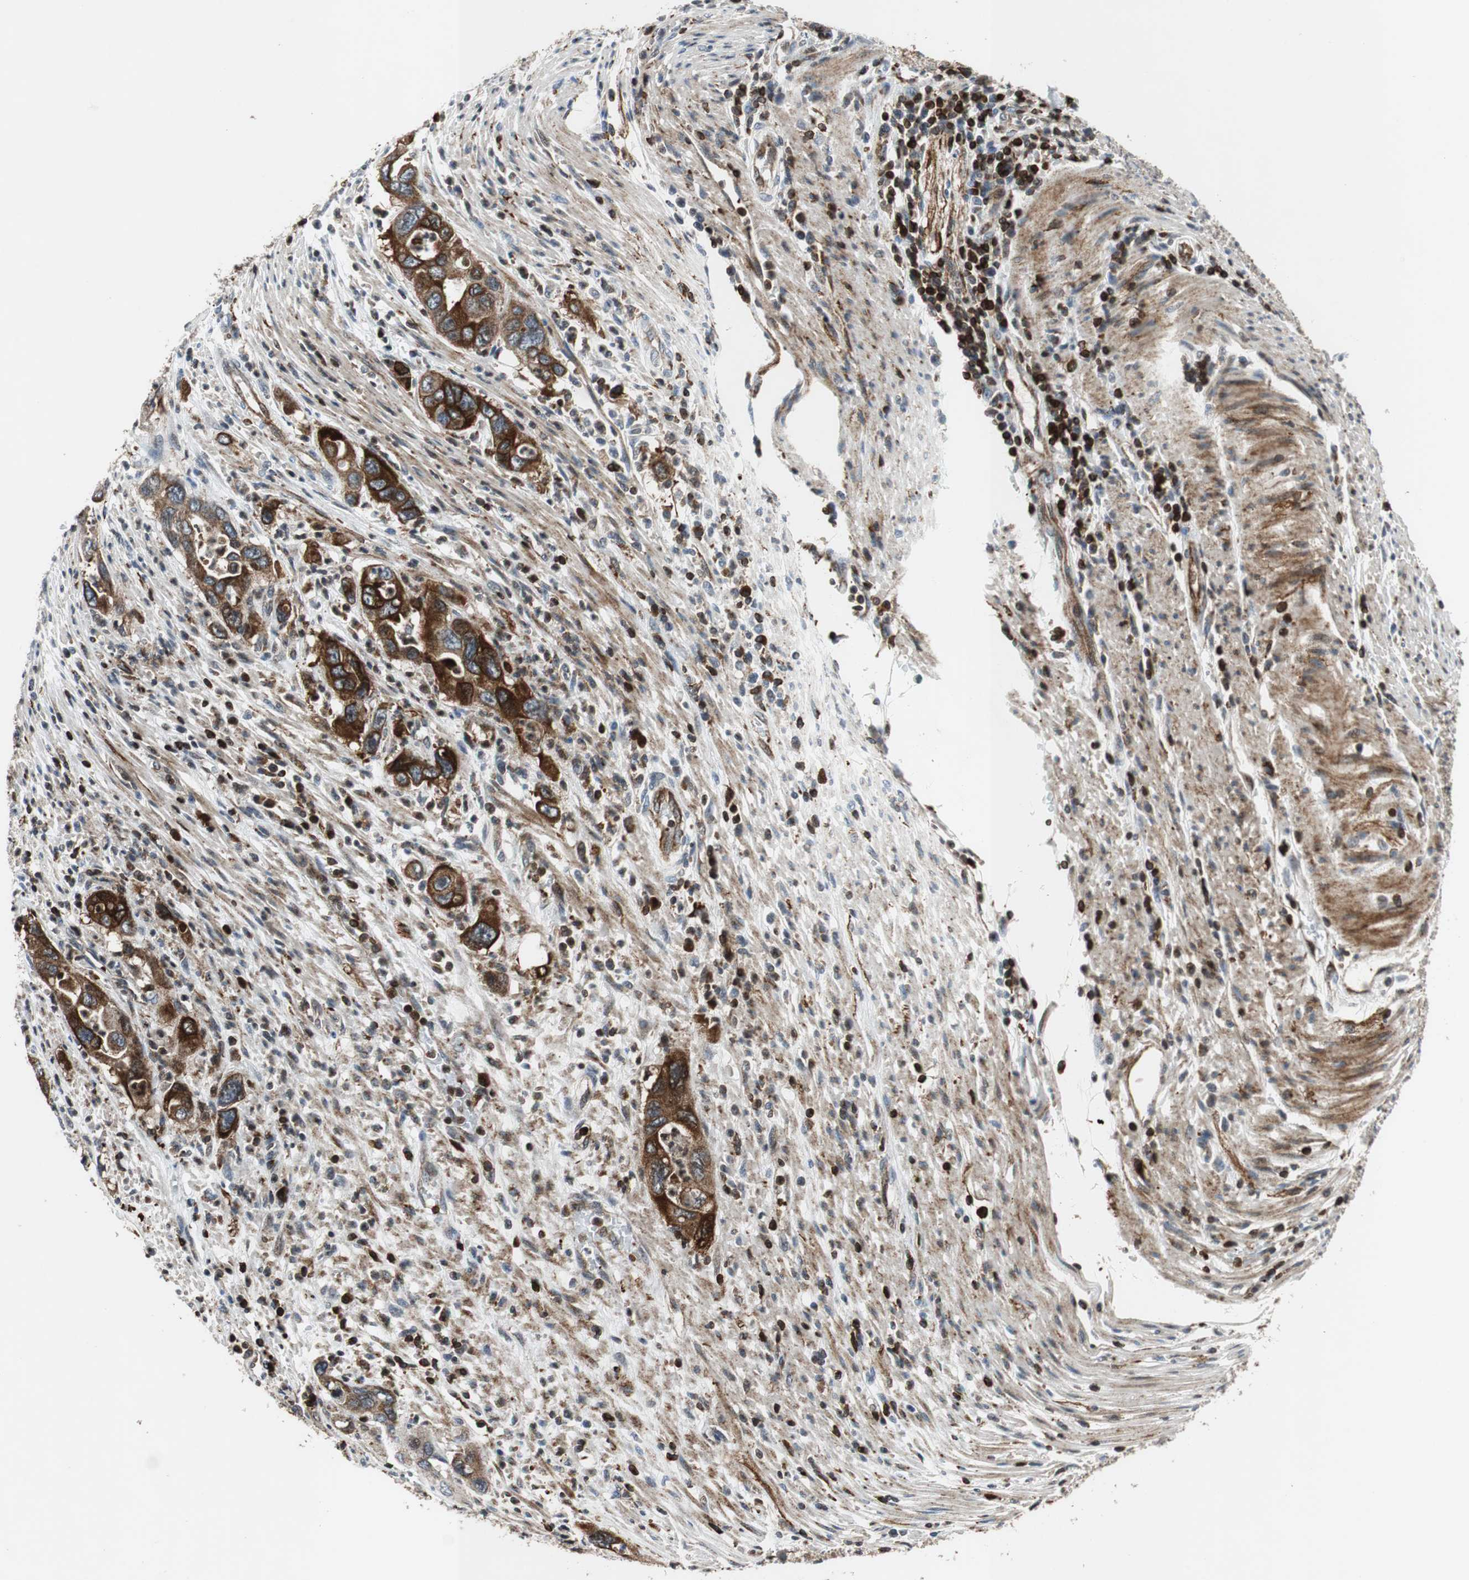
{"staining": {"intensity": "strong", "quantity": ">75%", "location": "cytoplasmic/membranous"}, "tissue": "pancreatic cancer", "cell_type": "Tumor cells", "image_type": "cancer", "snomed": [{"axis": "morphology", "description": "Adenocarcinoma, NOS"}, {"axis": "topography", "description": "Pancreas"}], "caption": "Adenocarcinoma (pancreatic) stained with a protein marker exhibits strong staining in tumor cells.", "gene": "TUBA4A", "patient": {"sex": "female", "age": 71}}